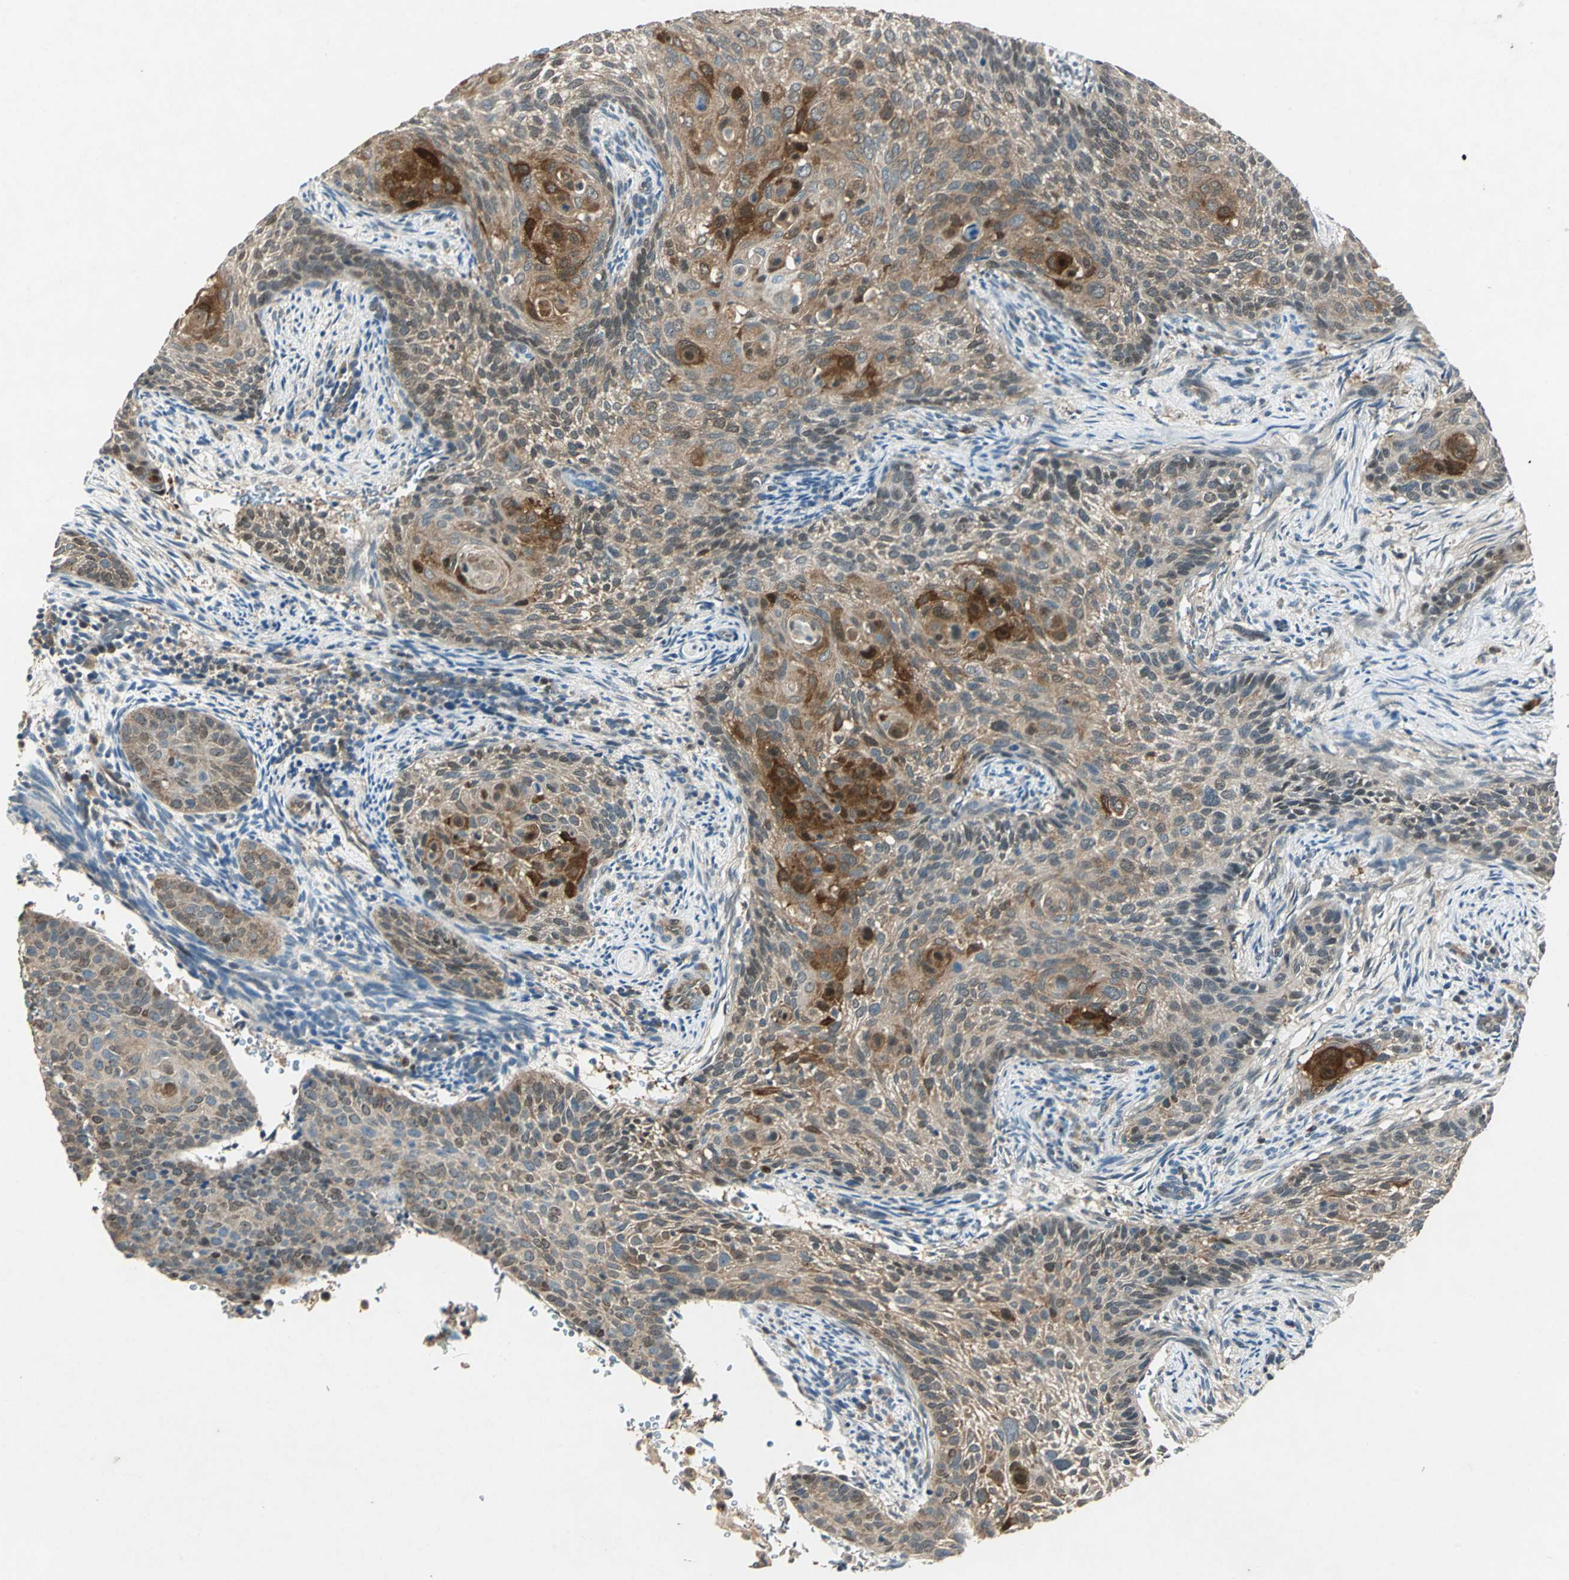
{"staining": {"intensity": "moderate", "quantity": ">75%", "location": "cytoplasmic/membranous,nuclear"}, "tissue": "cervical cancer", "cell_type": "Tumor cells", "image_type": "cancer", "snomed": [{"axis": "morphology", "description": "Squamous cell carcinoma, NOS"}, {"axis": "topography", "description": "Cervix"}], "caption": "This is a photomicrograph of immunohistochemistry staining of squamous cell carcinoma (cervical), which shows moderate positivity in the cytoplasmic/membranous and nuclear of tumor cells.", "gene": "RRM2B", "patient": {"sex": "female", "age": 33}}